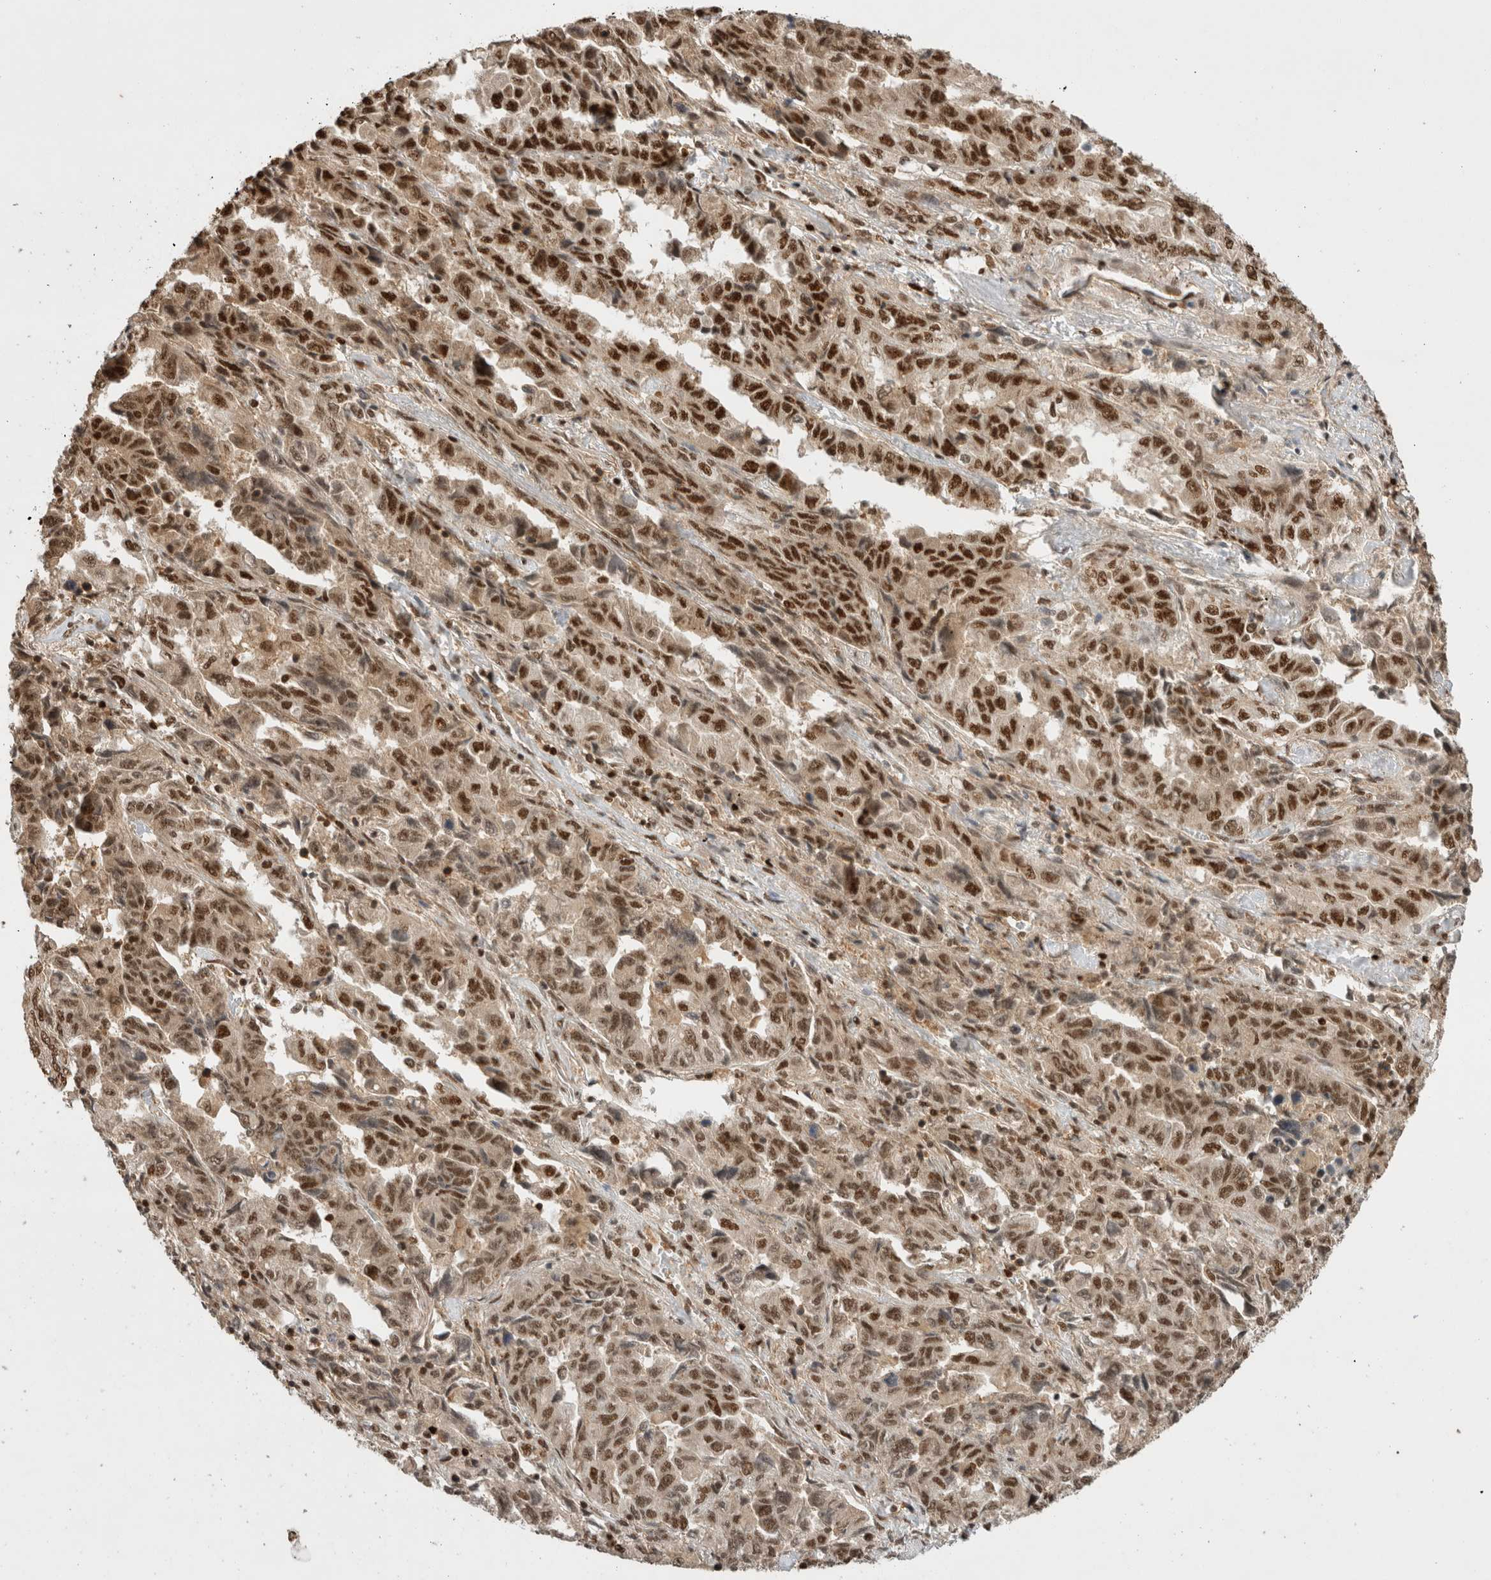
{"staining": {"intensity": "strong", "quantity": ">75%", "location": "nuclear"}, "tissue": "lung cancer", "cell_type": "Tumor cells", "image_type": "cancer", "snomed": [{"axis": "morphology", "description": "Adenocarcinoma, NOS"}, {"axis": "topography", "description": "Lung"}], "caption": "The immunohistochemical stain shows strong nuclear expression in tumor cells of lung adenocarcinoma tissue. (brown staining indicates protein expression, while blue staining denotes nuclei).", "gene": "SNRNP40", "patient": {"sex": "female", "age": 51}}